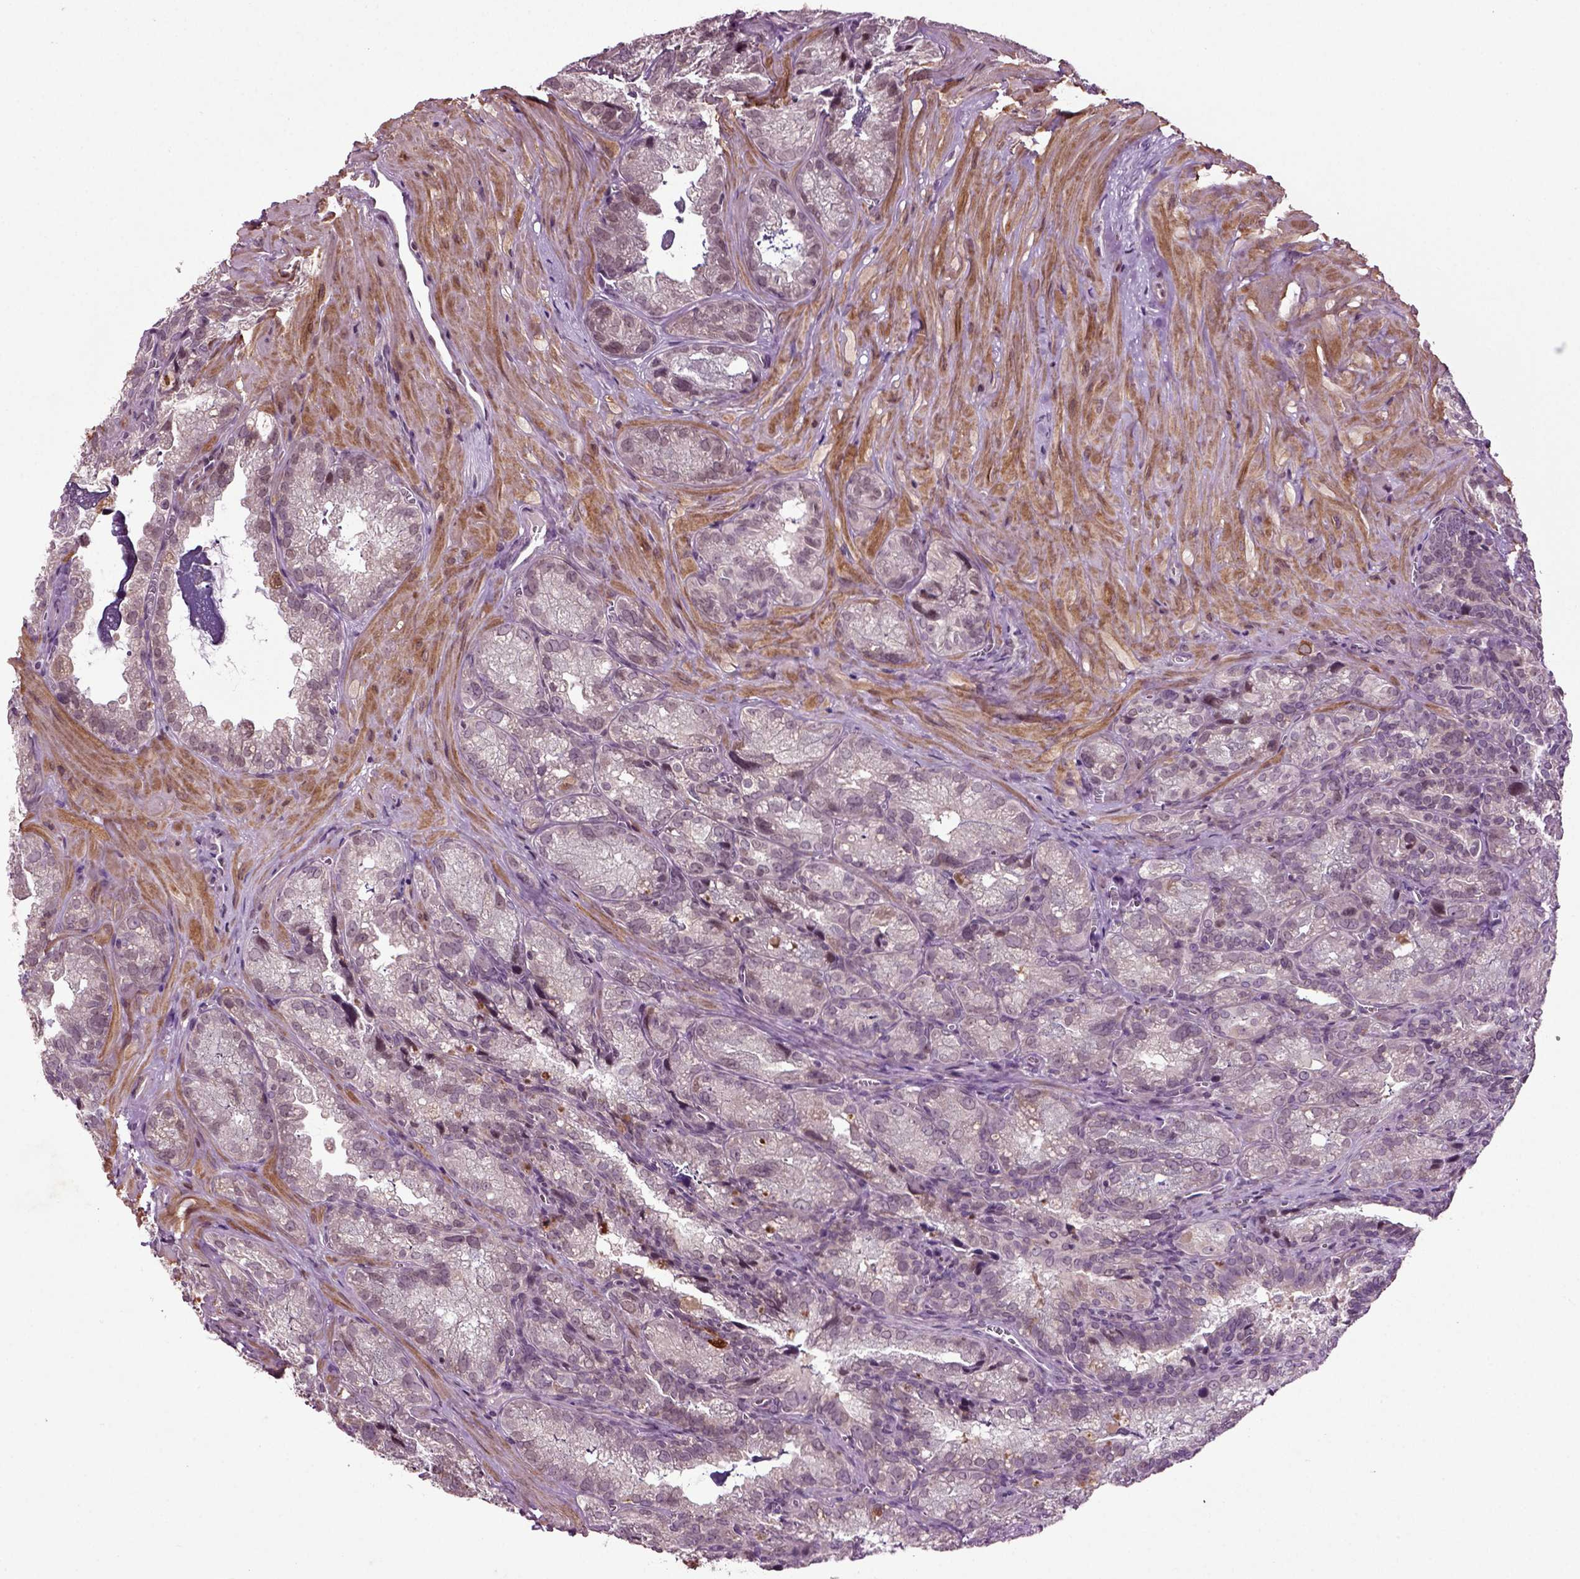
{"staining": {"intensity": "negative", "quantity": "none", "location": "none"}, "tissue": "seminal vesicle", "cell_type": "Glandular cells", "image_type": "normal", "snomed": [{"axis": "morphology", "description": "Normal tissue, NOS"}, {"axis": "topography", "description": "Seminal veicle"}], "caption": "Human seminal vesicle stained for a protein using immunohistochemistry (IHC) demonstrates no positivity in glandular cells.", "gene": "KNSTRN", "patient": {"sex": "male", "age": 57}}